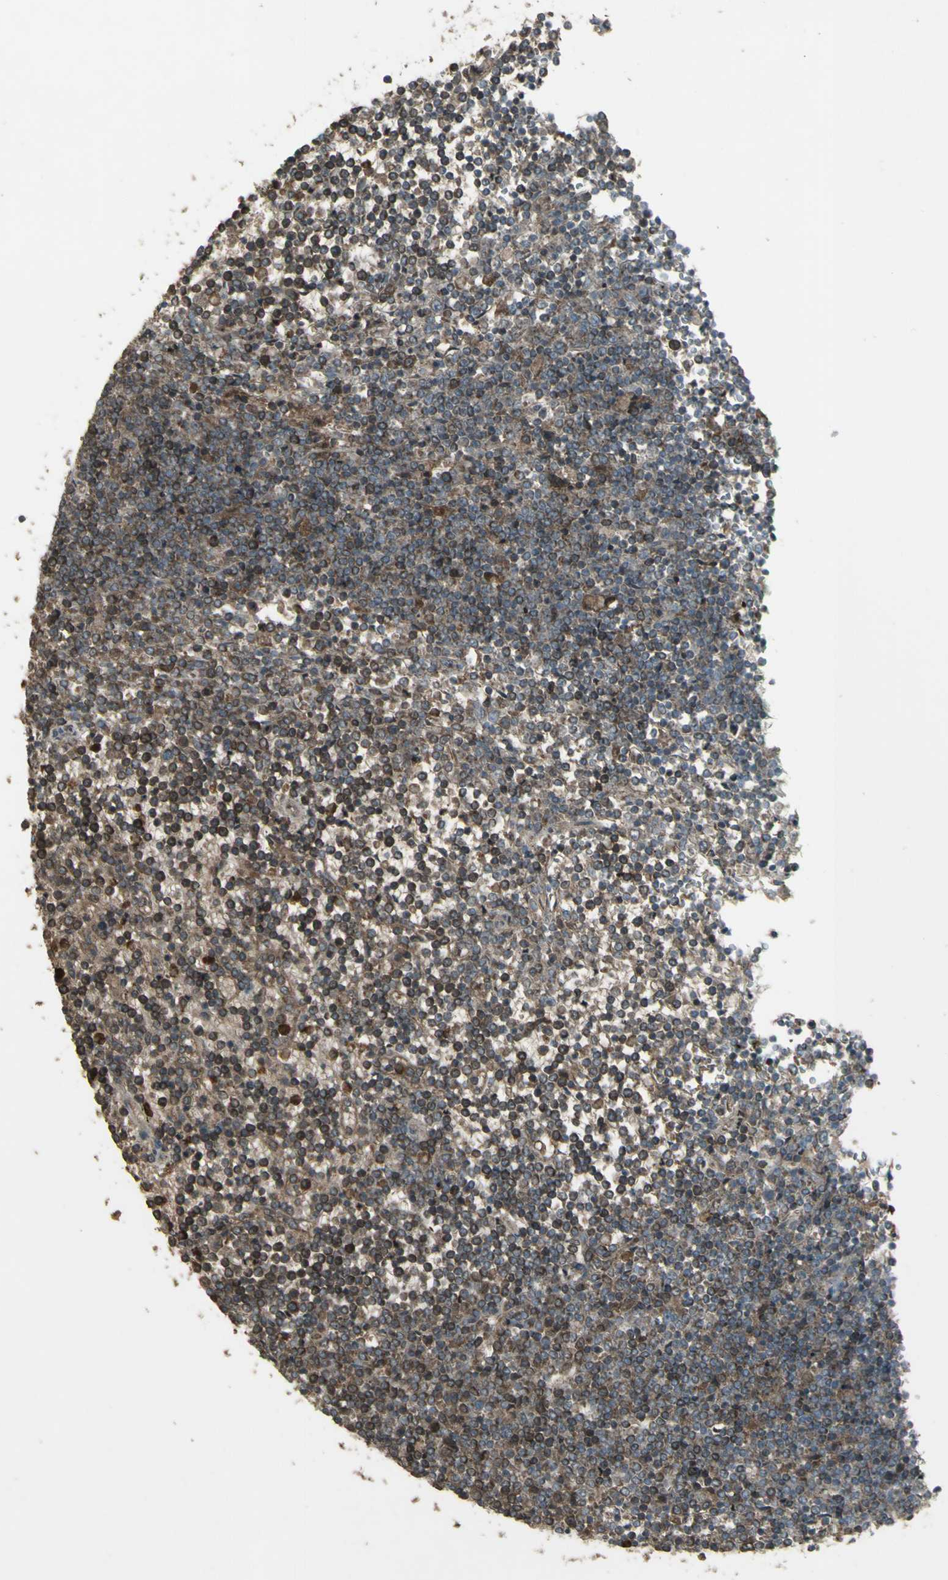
{"staining": {"intensity": "strong", "quantity": "<25%", "location": "cytoplasmic/membranous"}, "tissue": "lymphoma", "cell_type": "Tumor cells", "image_type": "cancer", "snomed": [{"axis": "morphology", "description": "Malignant lymphoma, non-Hodgkin's type, Low grade"}, {"axis": "topography", "description": "Spleen"}], "caption": "IHC image of neoplastic tissue: low-grade malignant lymphoma, non-Hodgkin's type stained using immunohistochemistry reveals medium levels of strong protein expression localized specifically in the cytoplasmic/membranous of tumor cells, appearing as a cytoplasmic/membranous brown color.", "gene": "SHC1", "patient": {"sex": "female", "age": 19}}